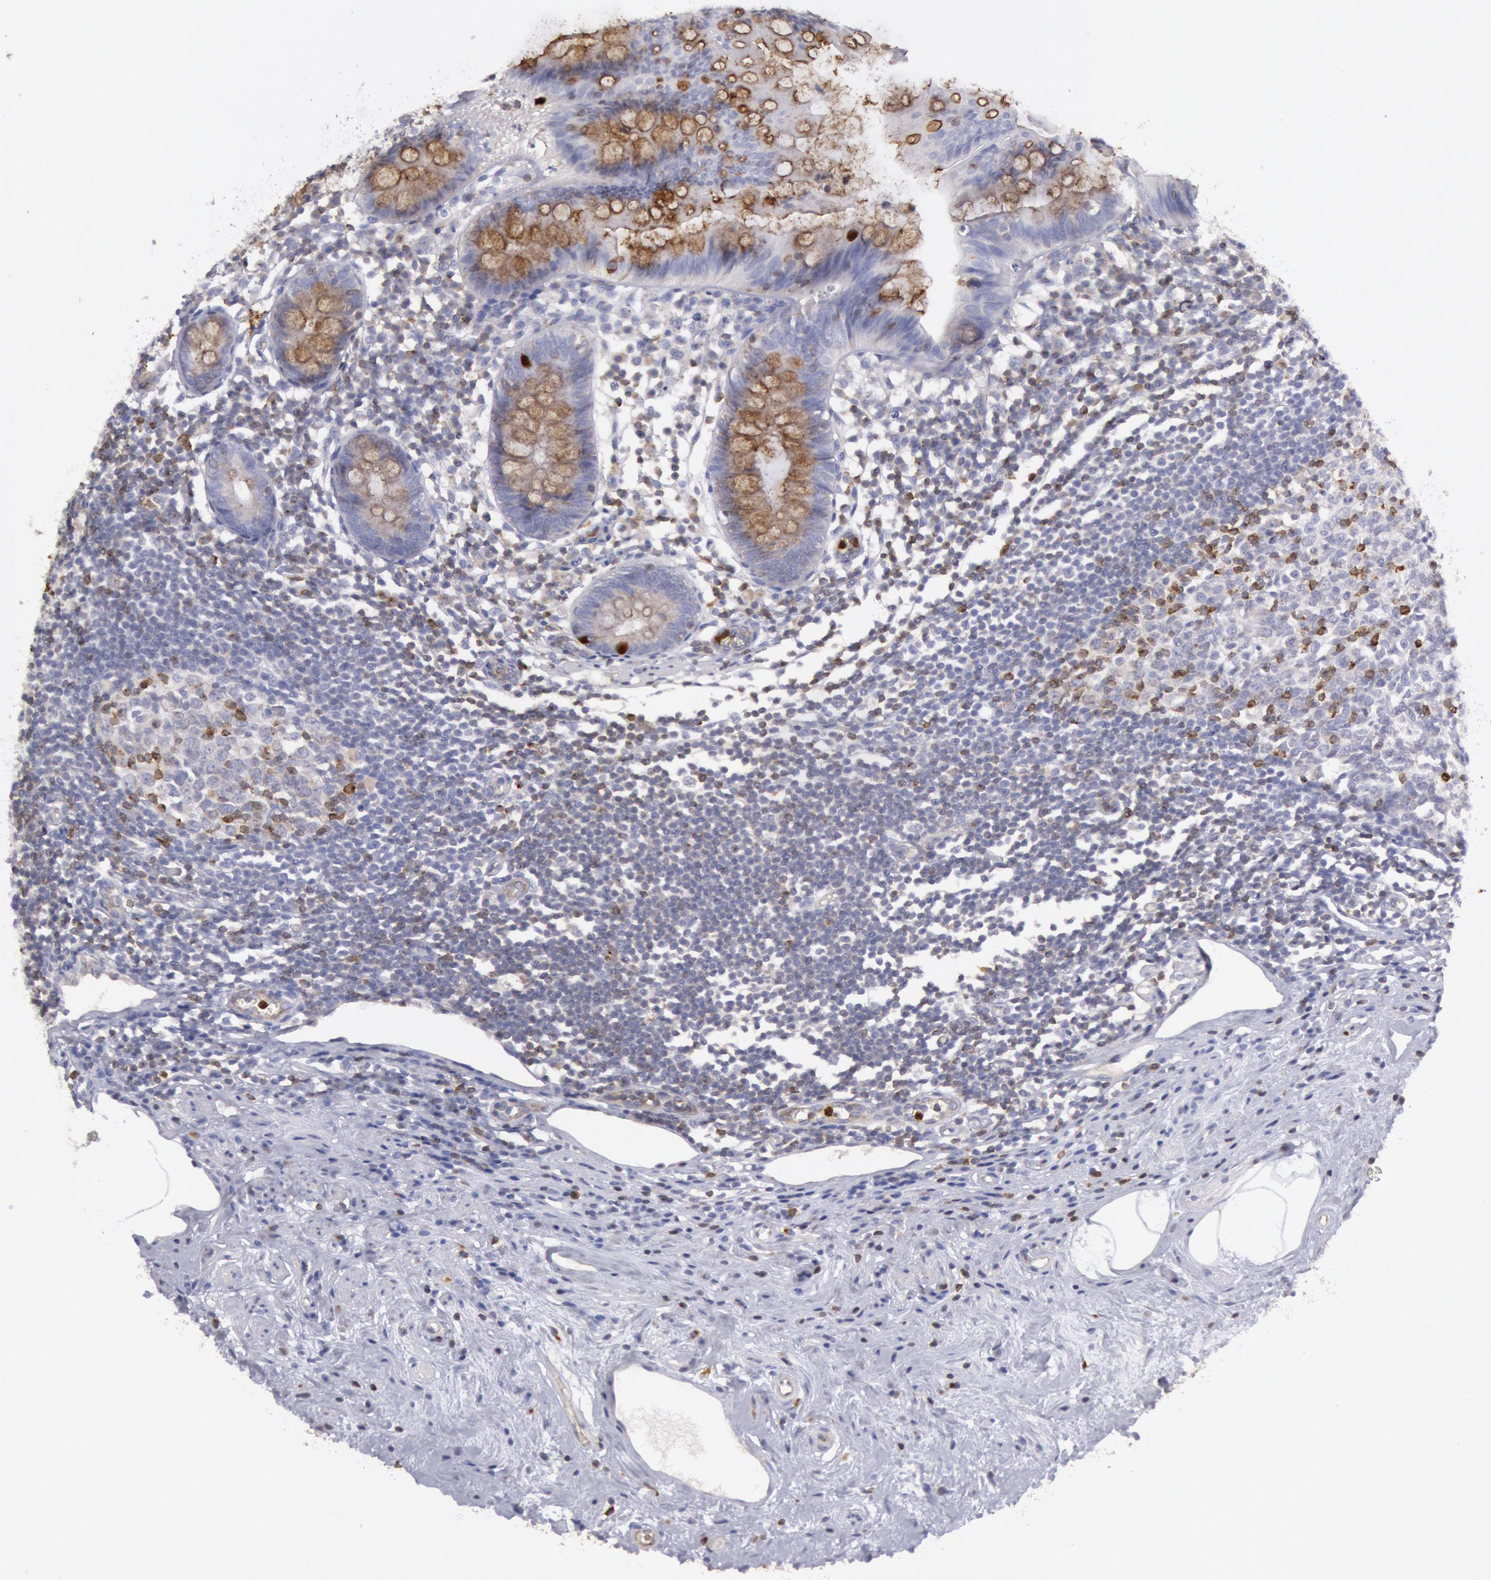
{"staining": {"intensity": "weak", "quantity": "25%-75%", "location": "cytoplasmic/membranous"}, "tissue": "appendix", "cell_type": "Glandular cells", "image_type": "normal", "snomed": [{"axis": "morphology", "description": "Normal tissue, NOS"}, {"axis": "topography", "description": "Appendix"}], "caption": "Immunohistochemical staining of unremarkable human appendix exhibits weak cytoplasmic/membranous protein expression in approximately 25%-75% of glandular cells.", "gene": "RAB27A", "patient": {"sex": "male", "age": 38}}